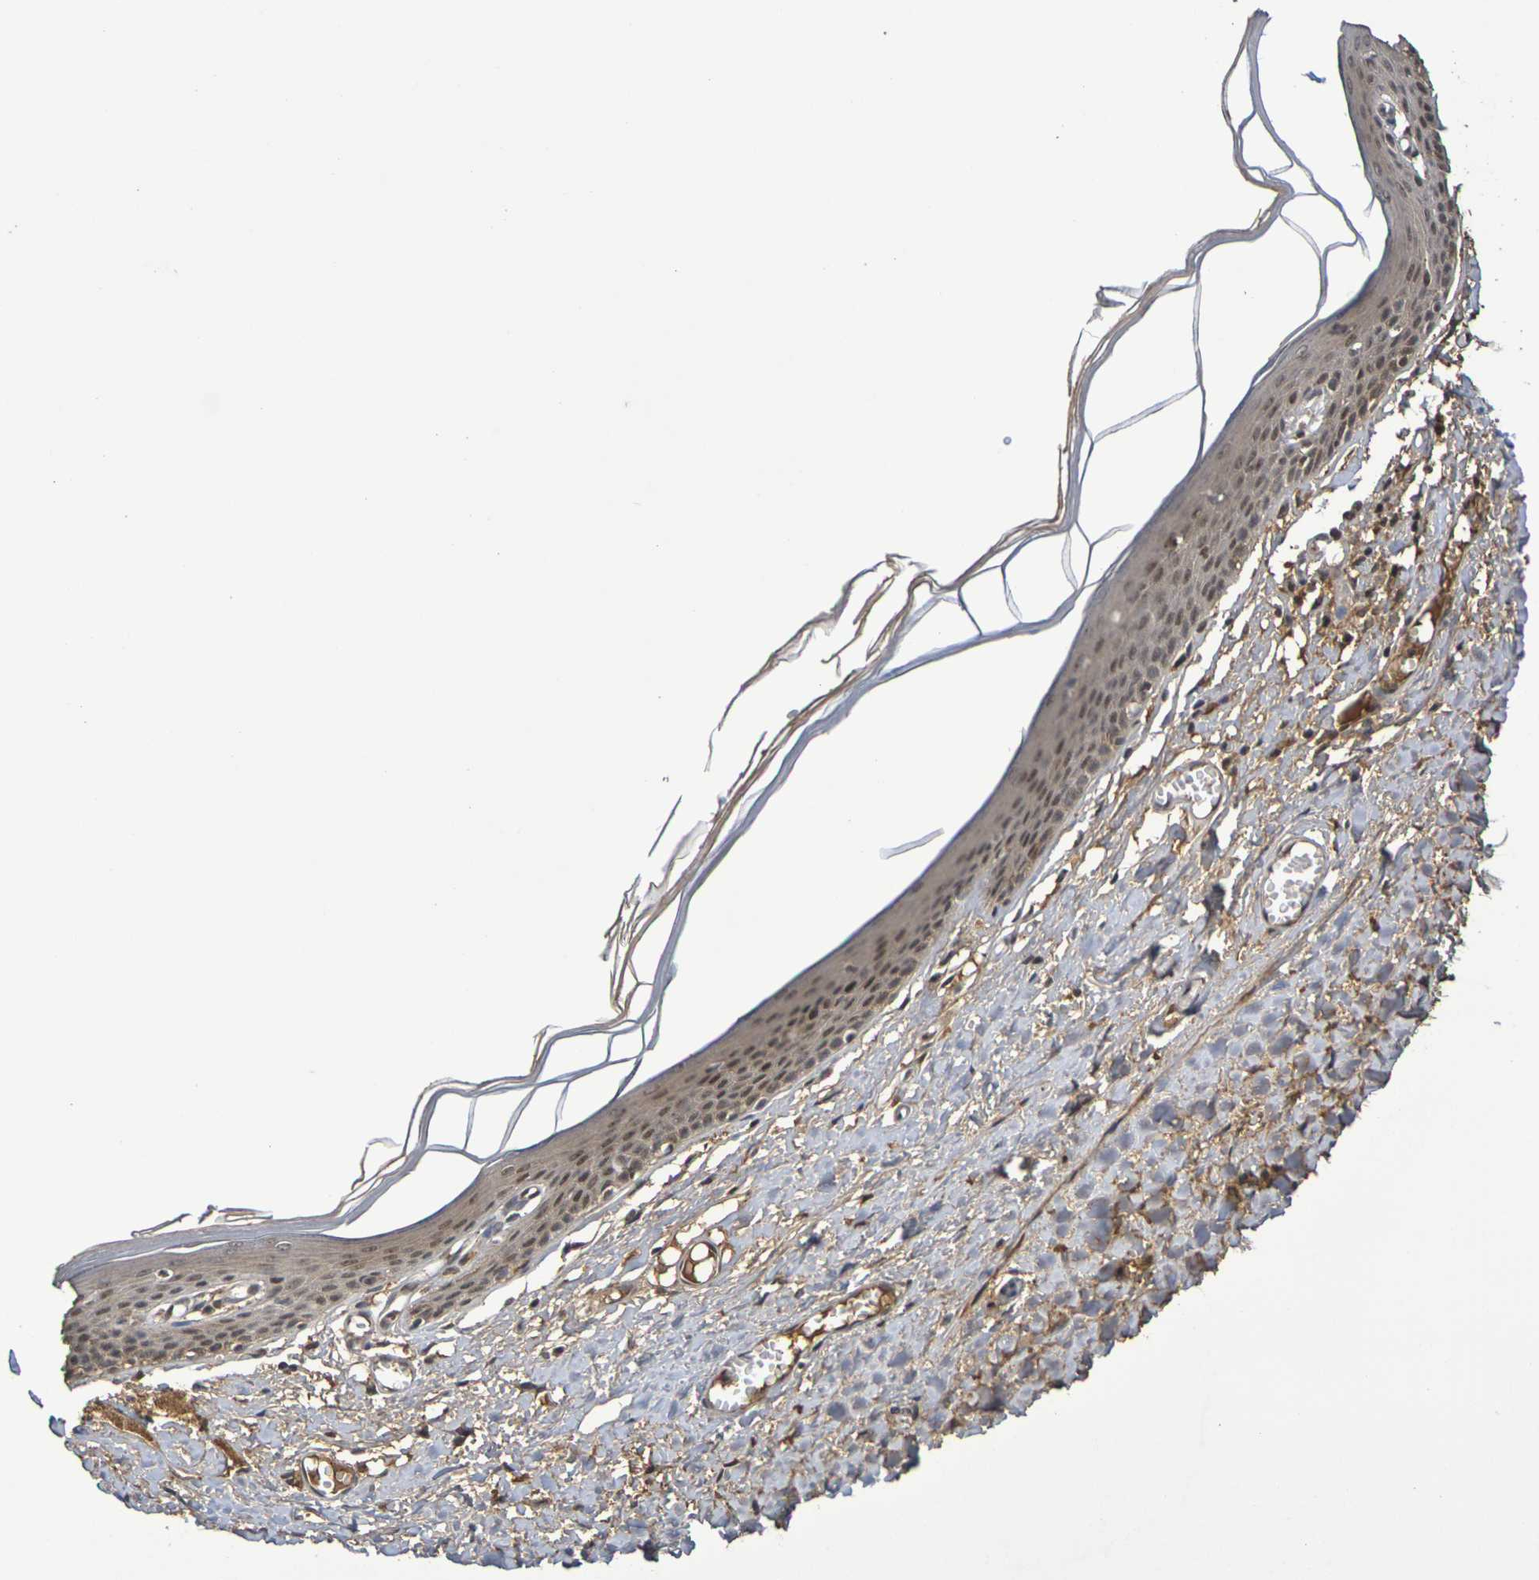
{"staining": {"intensity": "moderate", "quantity": "25%-75%", "location": "cytoplasmic/membranous,nuclear"}, "tissue": "skin", "cell_type": "Epidermal cells", "image_type": "normal", "snomed": [{"axis": "morphology", "description": "Normal tissue, NOS"}, {"axis": "topography", "description": "Vulva"}], "caption": "Immunohistochemical staining of benign skin exhibits 25%-75% levels of moderate cytoplasmic/membranous,nuclear protein staining in approximately 25%-75% of epidermal cells.", "gene": "TERF2", "patient": {"sex": "female", "age": 54}}